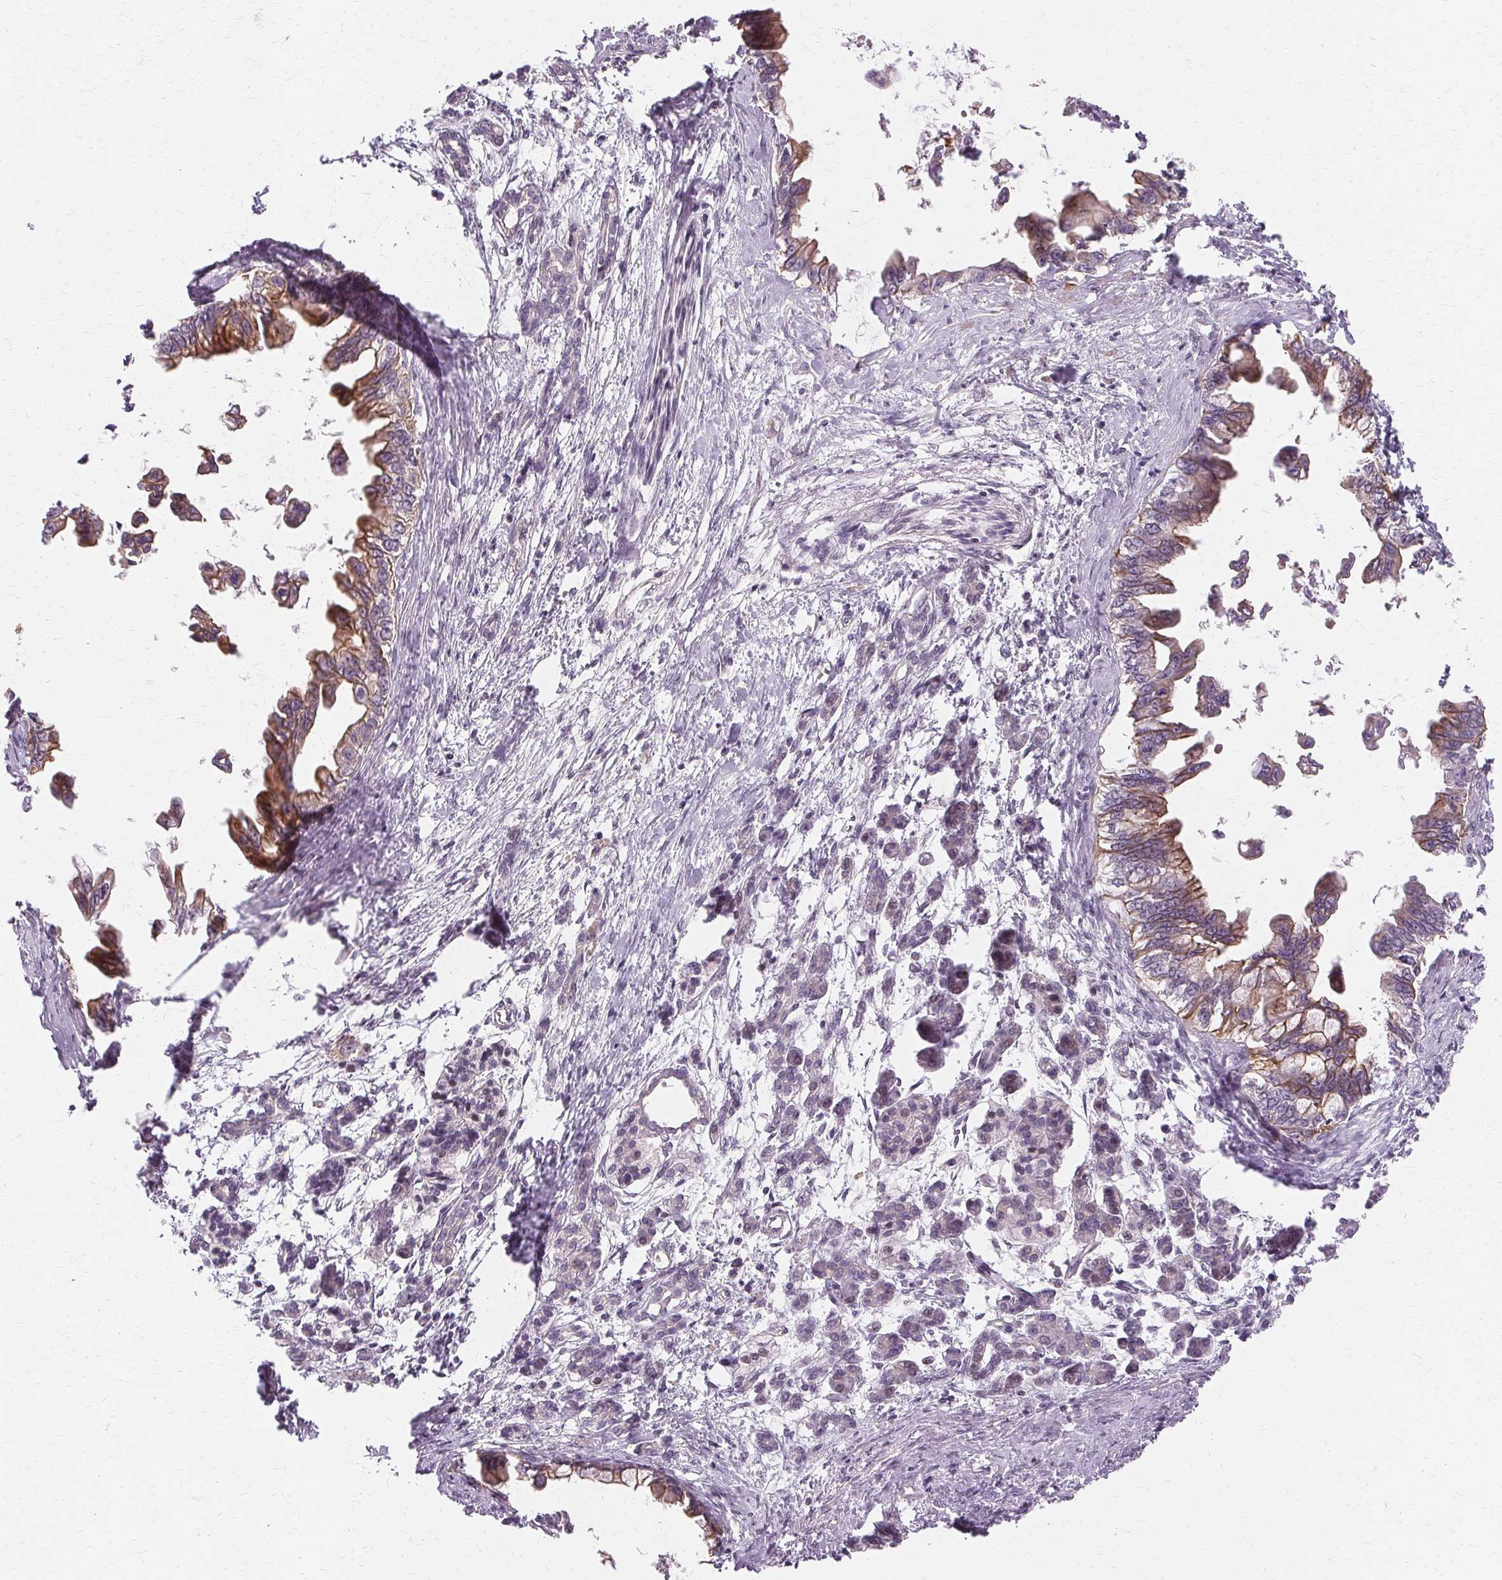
{"staining": {"intensity": "weak", "quantity": "25%-75%", "location": "cytoplasmic/membranous"}, "tissue": "pancreatic cancer", "cell_type": "Tumor cells", "image_type": "cancer", "snomed": [{"axis": "morphology", "description": "Adenocarcinoma, NOS"}, {"axis": "topography", "description": "Pancreas"}], "caption": "Protein staining by immunohistochemistry (IHC) reveals weak cytoplasmic/membranous staining in approximately 25%-75% of tumor cells in pancreatic cancer. (Stains: DAB in brown, nuclei in blue, Microscopy: brightfield microscopy at high magnification).", "gene": "USP8", "patient": {"sex": "male", "age": 61}}